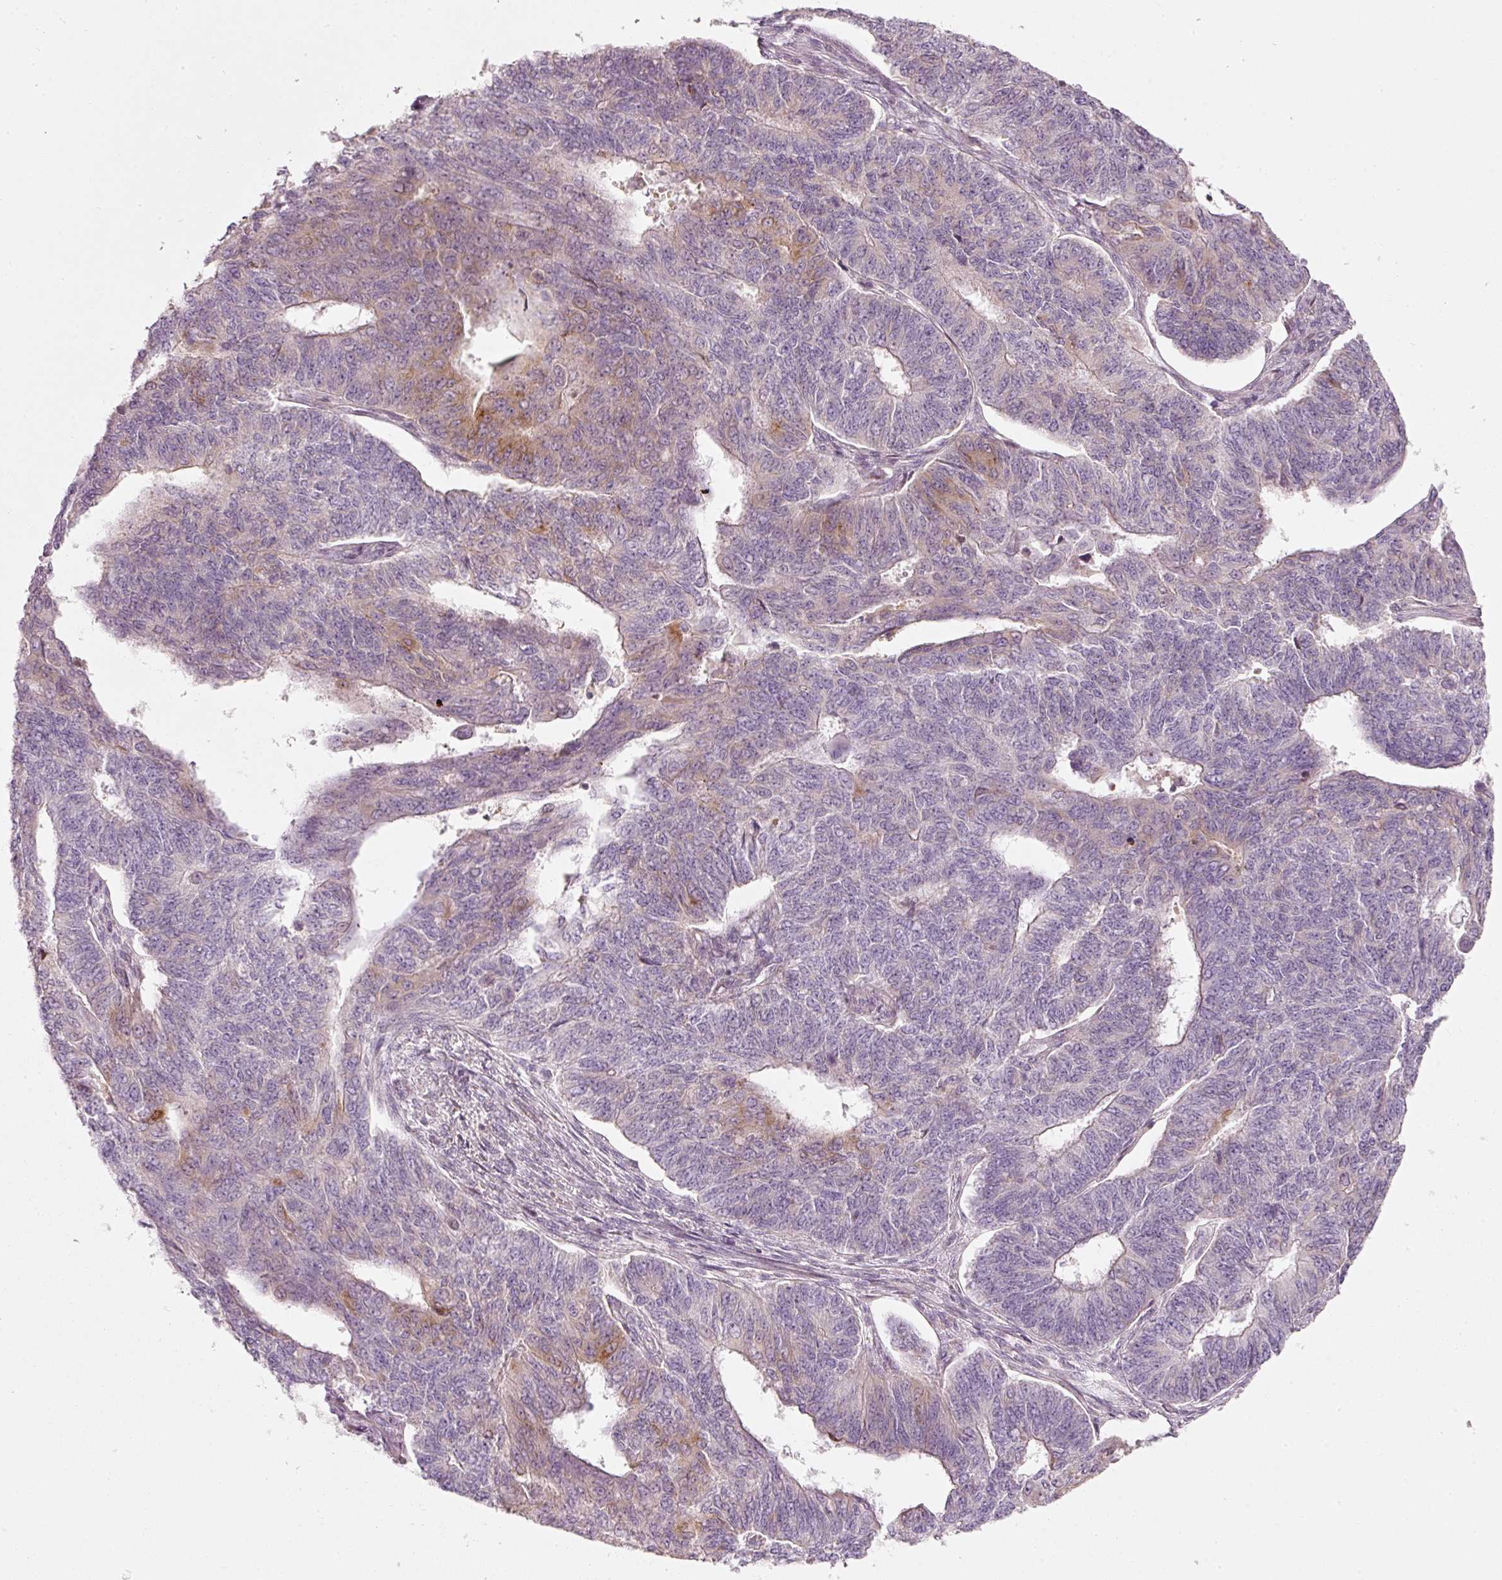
{"staining": {"intensity": "weak", "quantity": "<25%", "location": "cytoplasmic/membranous"}, "tissue": "endometrial cancer", "cell_type": "Tumor cells", "image_type": "cancer", "snomed": [{"axis": "morphology", "description": "Adenocarcinoma, NOS"}, {"axis": "topography", "description": "Endometrium"}], "caption": "Immunohistochemistry photomicrograph of human endometrial adenocarcinoma stained for a protein (brown), which displays no expression in tumor cells.", "gene": "SLC20A1", "patient": {"sex": "female", "age": 32}}